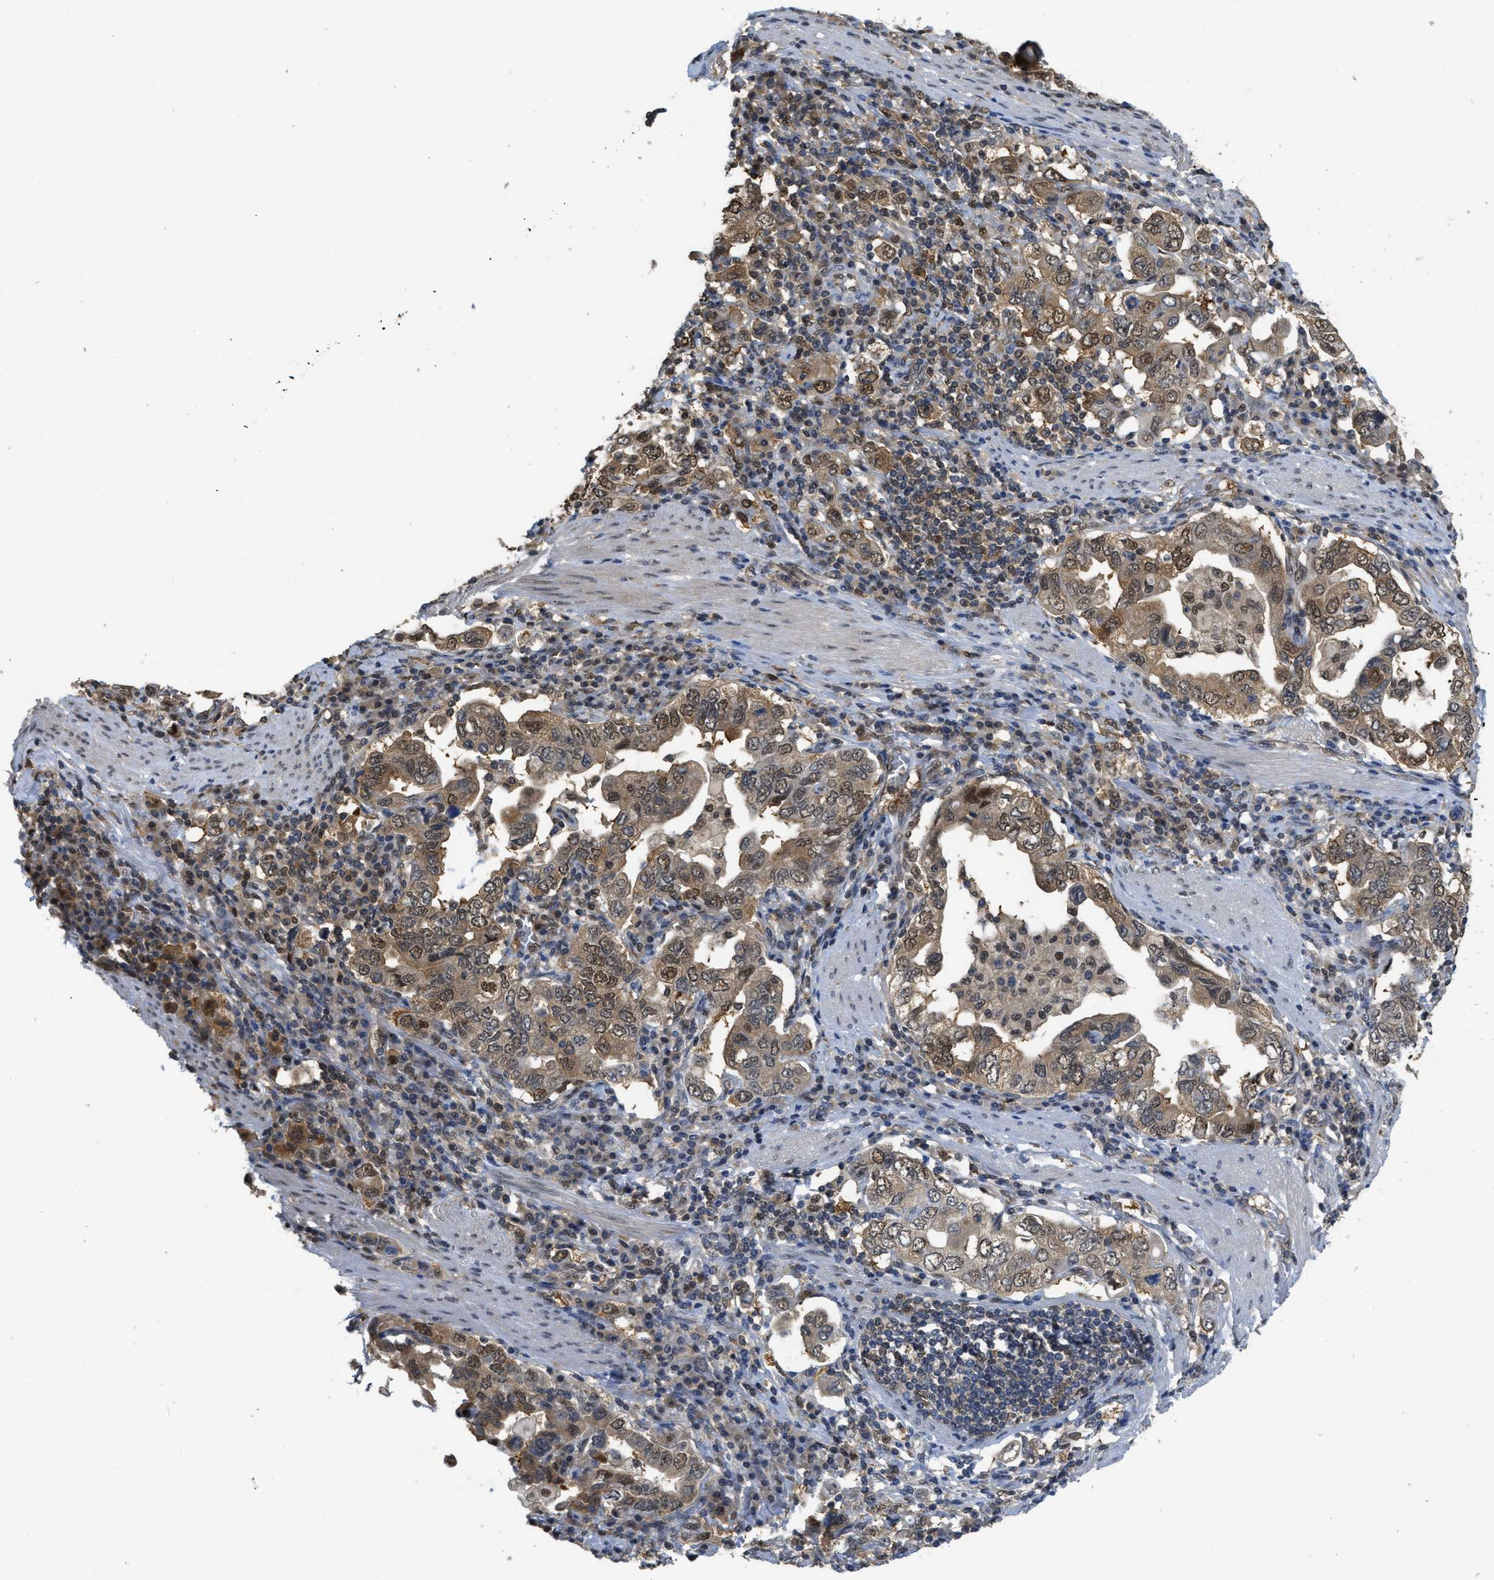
{"staining": {"intensity": "moderate", "quantity": ">75%", "location": "cytoplasmic/membranous,nuclear"}, "tissue": "stomach cancer", "cell_type": "Tumor cells", "image_type": "cancer", "snomed": [{"axis": "morphology", "description": "Adenocarcinoma, NOS"}, {"axis": "topography", "description": "Stomach, upper"}], "caption": "Human stomach cancer (adenocarcinoma) stained with a brown dye shows moderate cytoplasmic/membranous and nuclear positive positivity in approximately >75% of tumor cells.", "gene": "PSMC5", "patient": {"sex": "male", "age": 62}}